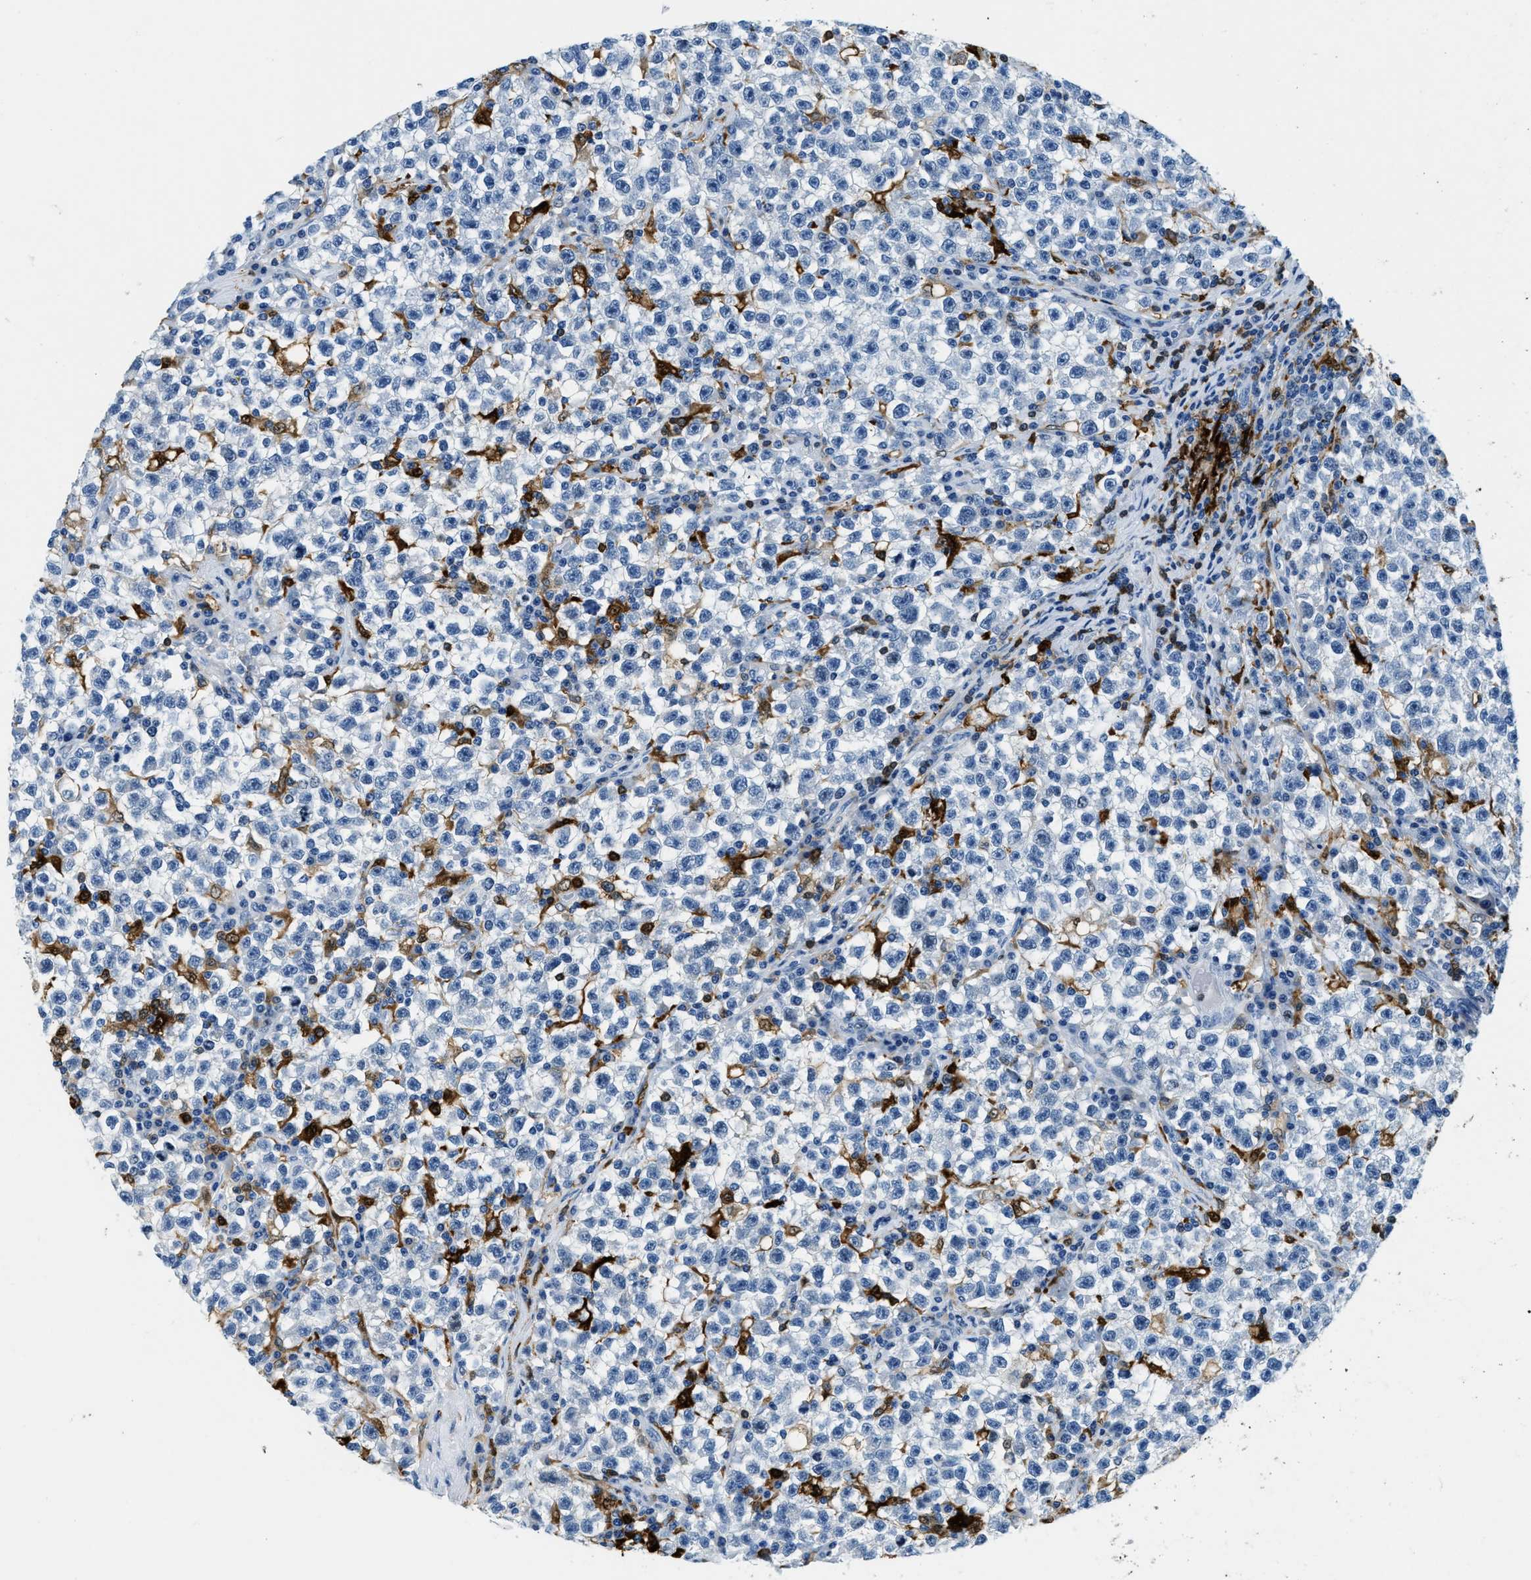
{"staining": {"intensity": "negative", "quantity": "none", "location": "none"}, "tissue": "testis cancer", "cell_type": "Tumor cells", "image_type": "cancer", "snomed": [{"axis": "morphology", "description": "Seminoma, NOS"}, {"axis": "topography", "description": "Testis"}], "caption": "This is an immunohistochemistry (IHC) histopathology image of human seminoma (testis). There is no positivity in tumor cells.", "gene": "CAPG", "patient": {"sex": "male", "age": 22}}